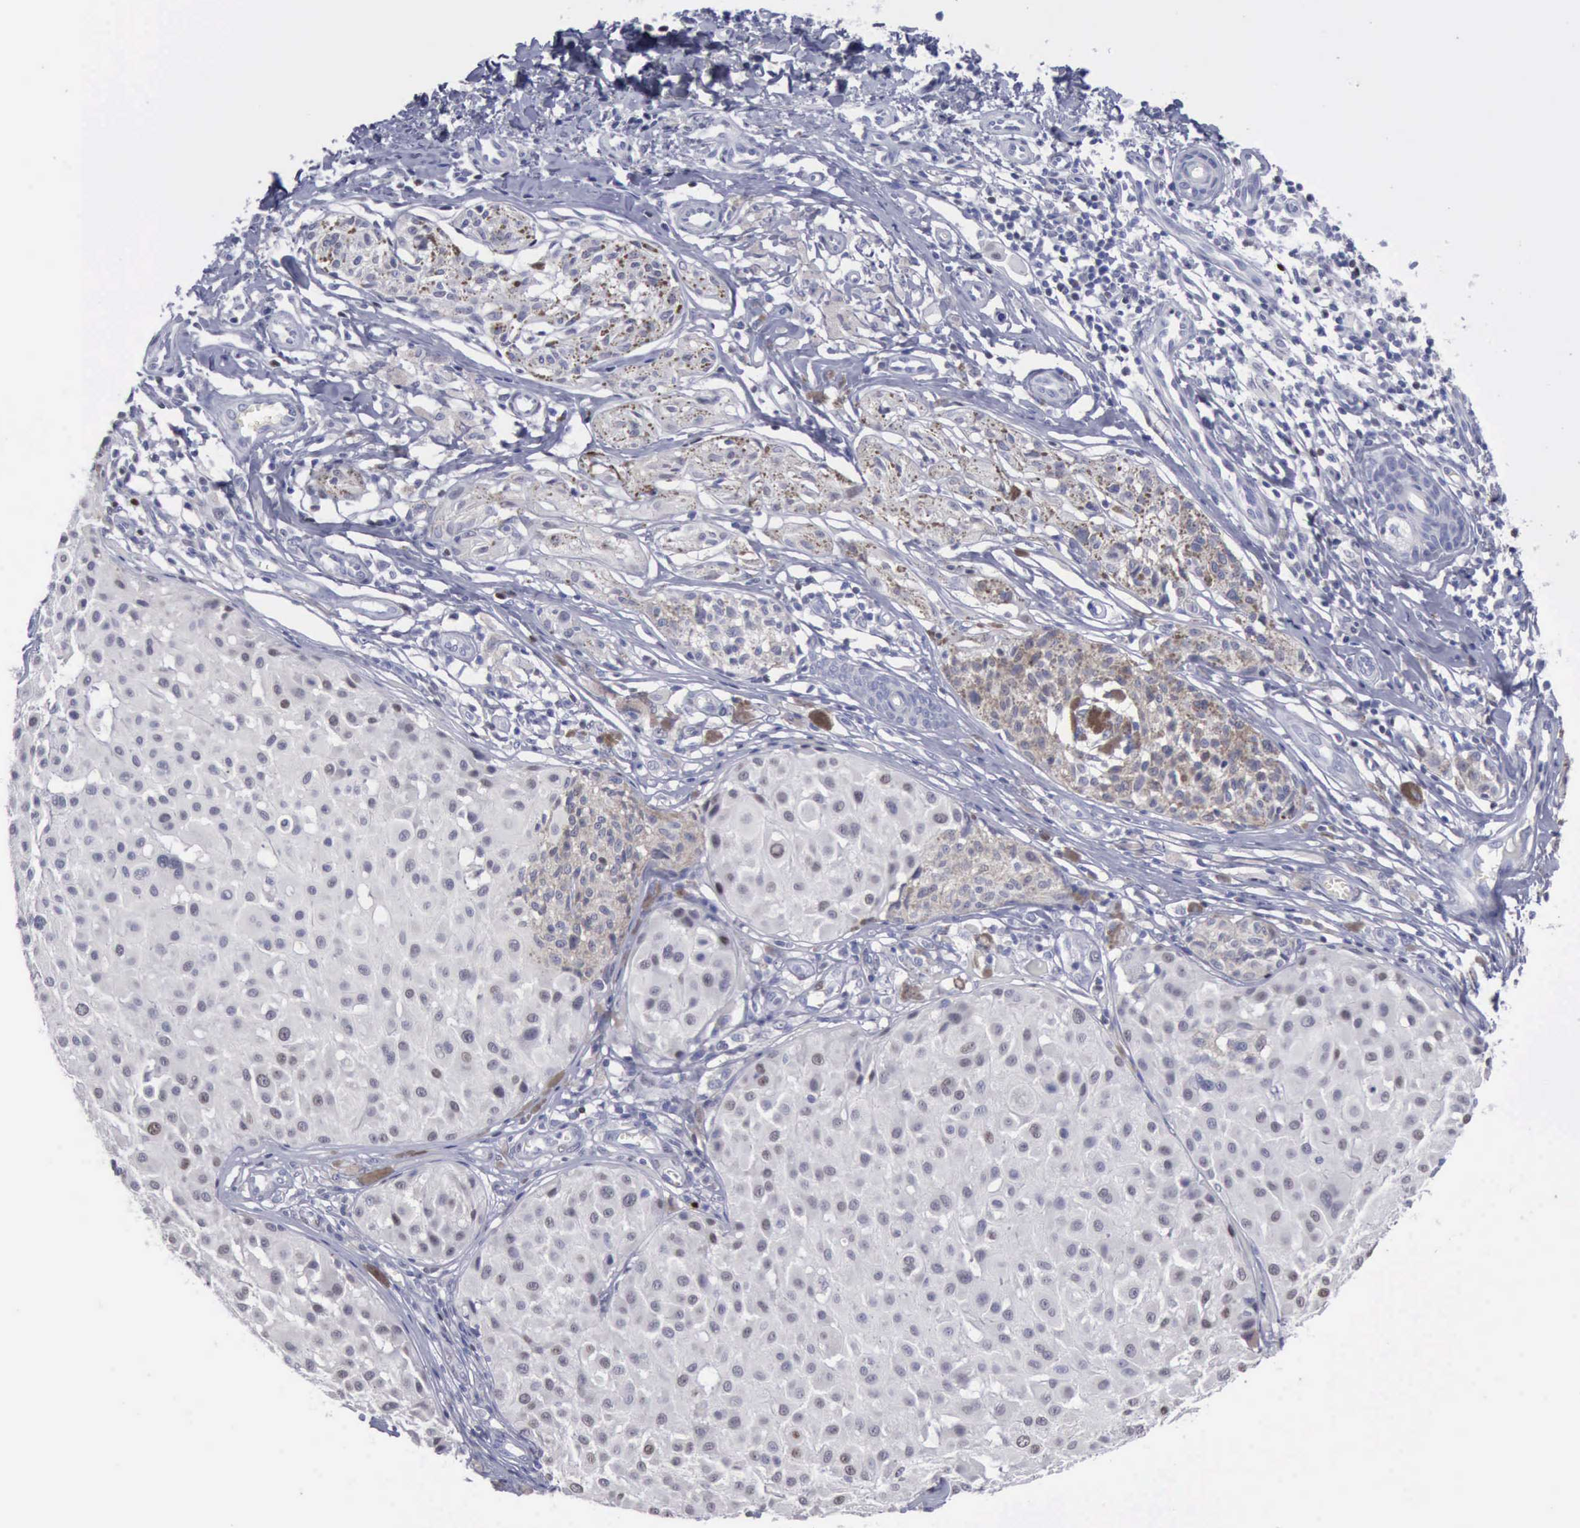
{"staining": {"intensity": "negative", "quantity": "none", "location": "none"}, "tissue": "melanoma", "cell_type": "Tumor cells", "image_type": "cancer", "snomed": [{"axis": "morphology", "description": "Malignant melanoma, NOS"}, {"axis": "topography", "description": "Skin"}], "caption": "Human malignant melanoma stained for a protein using immunohistochemistry (IHC) demonstrates no staining in tumor cells.", "gene": "SATB2", "patient": {"sex": "male", "age": 36}}